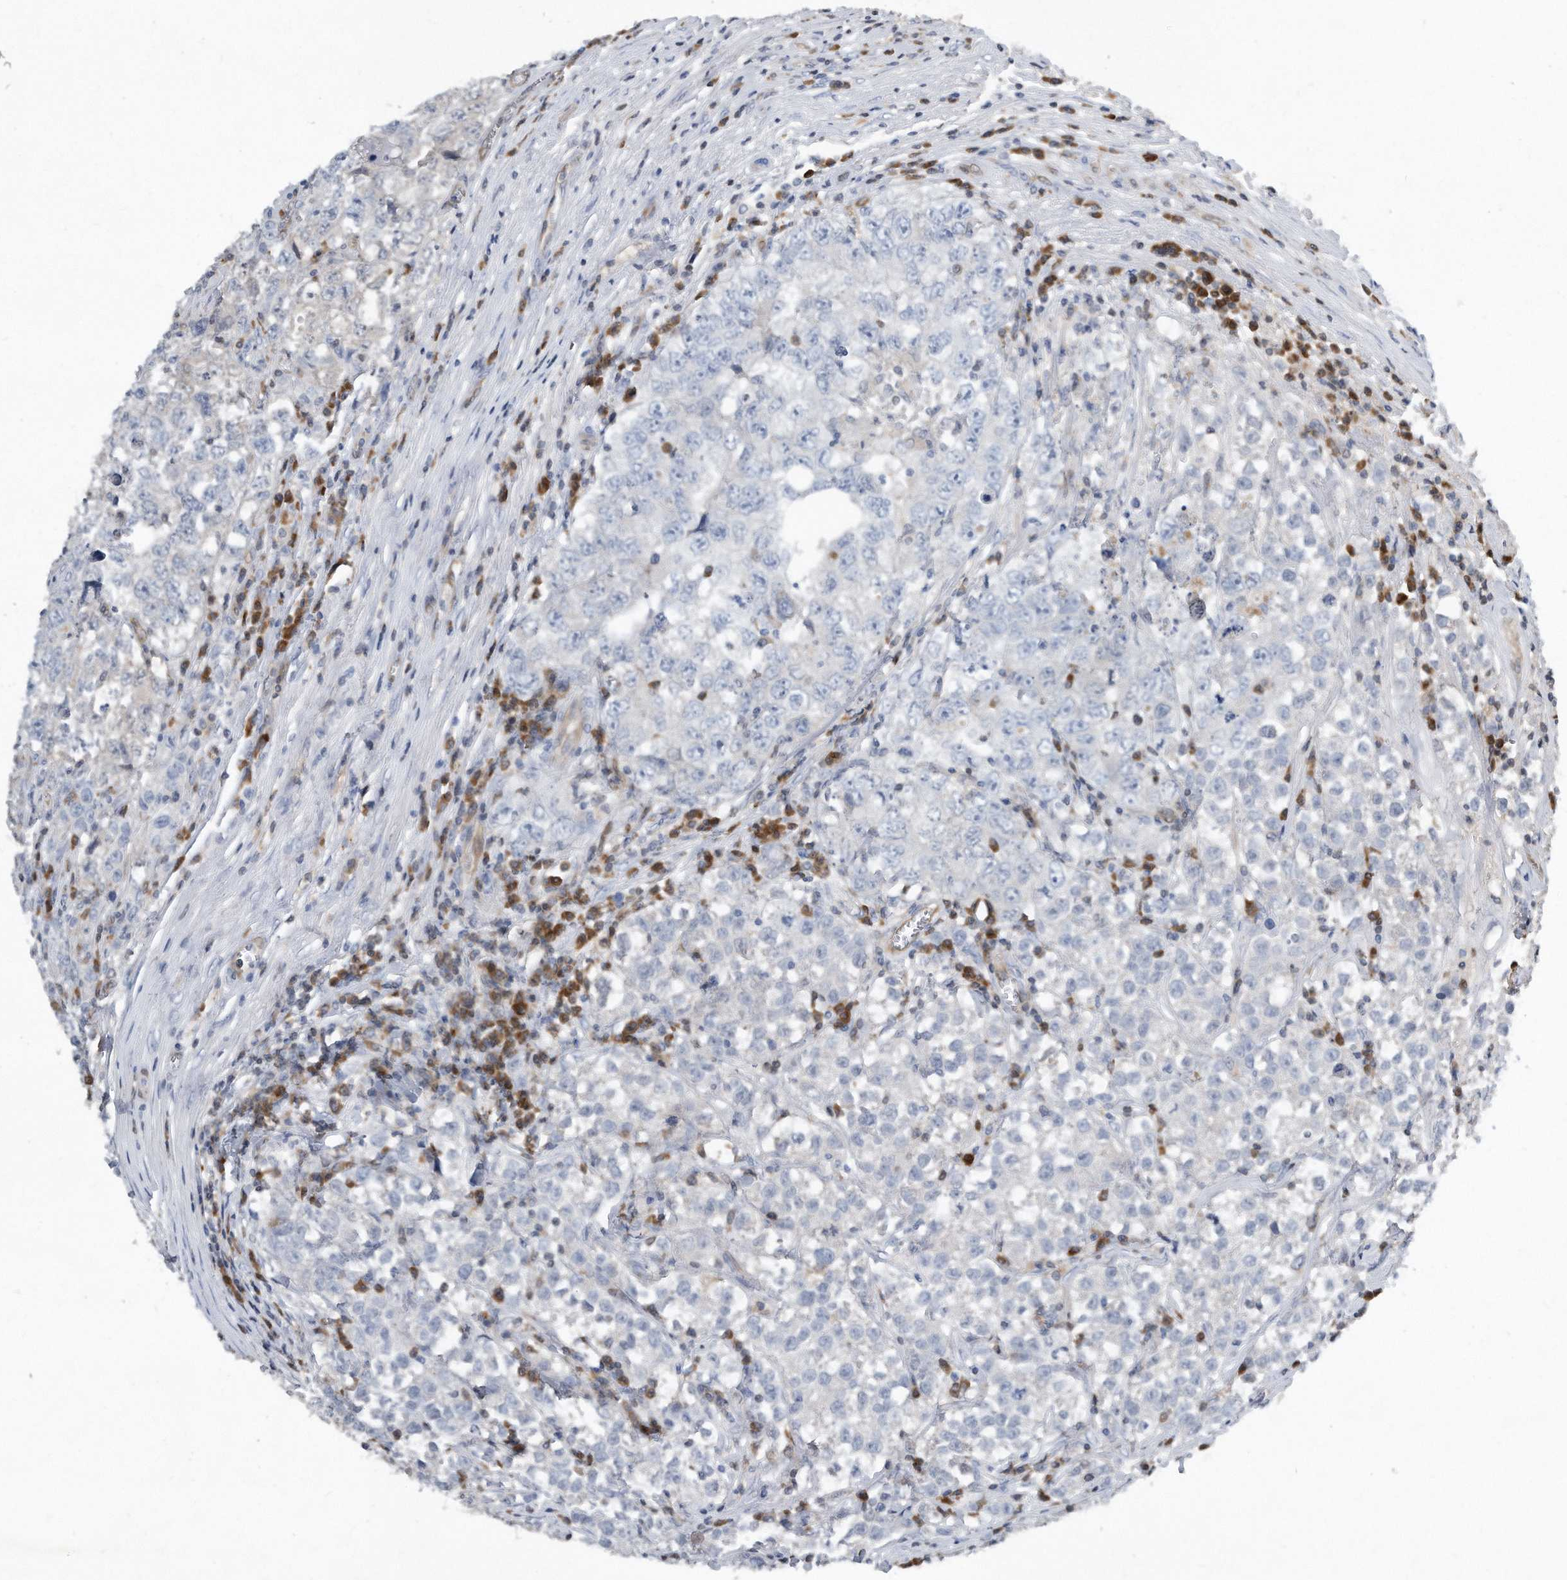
{"staining": {"intensity": "negative", "quantity": "none", "location": "none"}, "tissue": "testis cancer", "cell_type": "Tumor cells", "image_type": "cancer", "snomed": [{"axis": "morphology", "description": "Seminoma, NOS"}, {"axis": "morphology", "description": "Carcinoma, Embryonal, NOS"}, {"axis": "topography", "description": "Testis"}], "caption": "High power microscopy photomicrograph of an IHC image of testis cancer, revealing no significant staining in tumor cells.", "gene": "MAP2K6", "patient": {"sex": "male", "age": 43}}